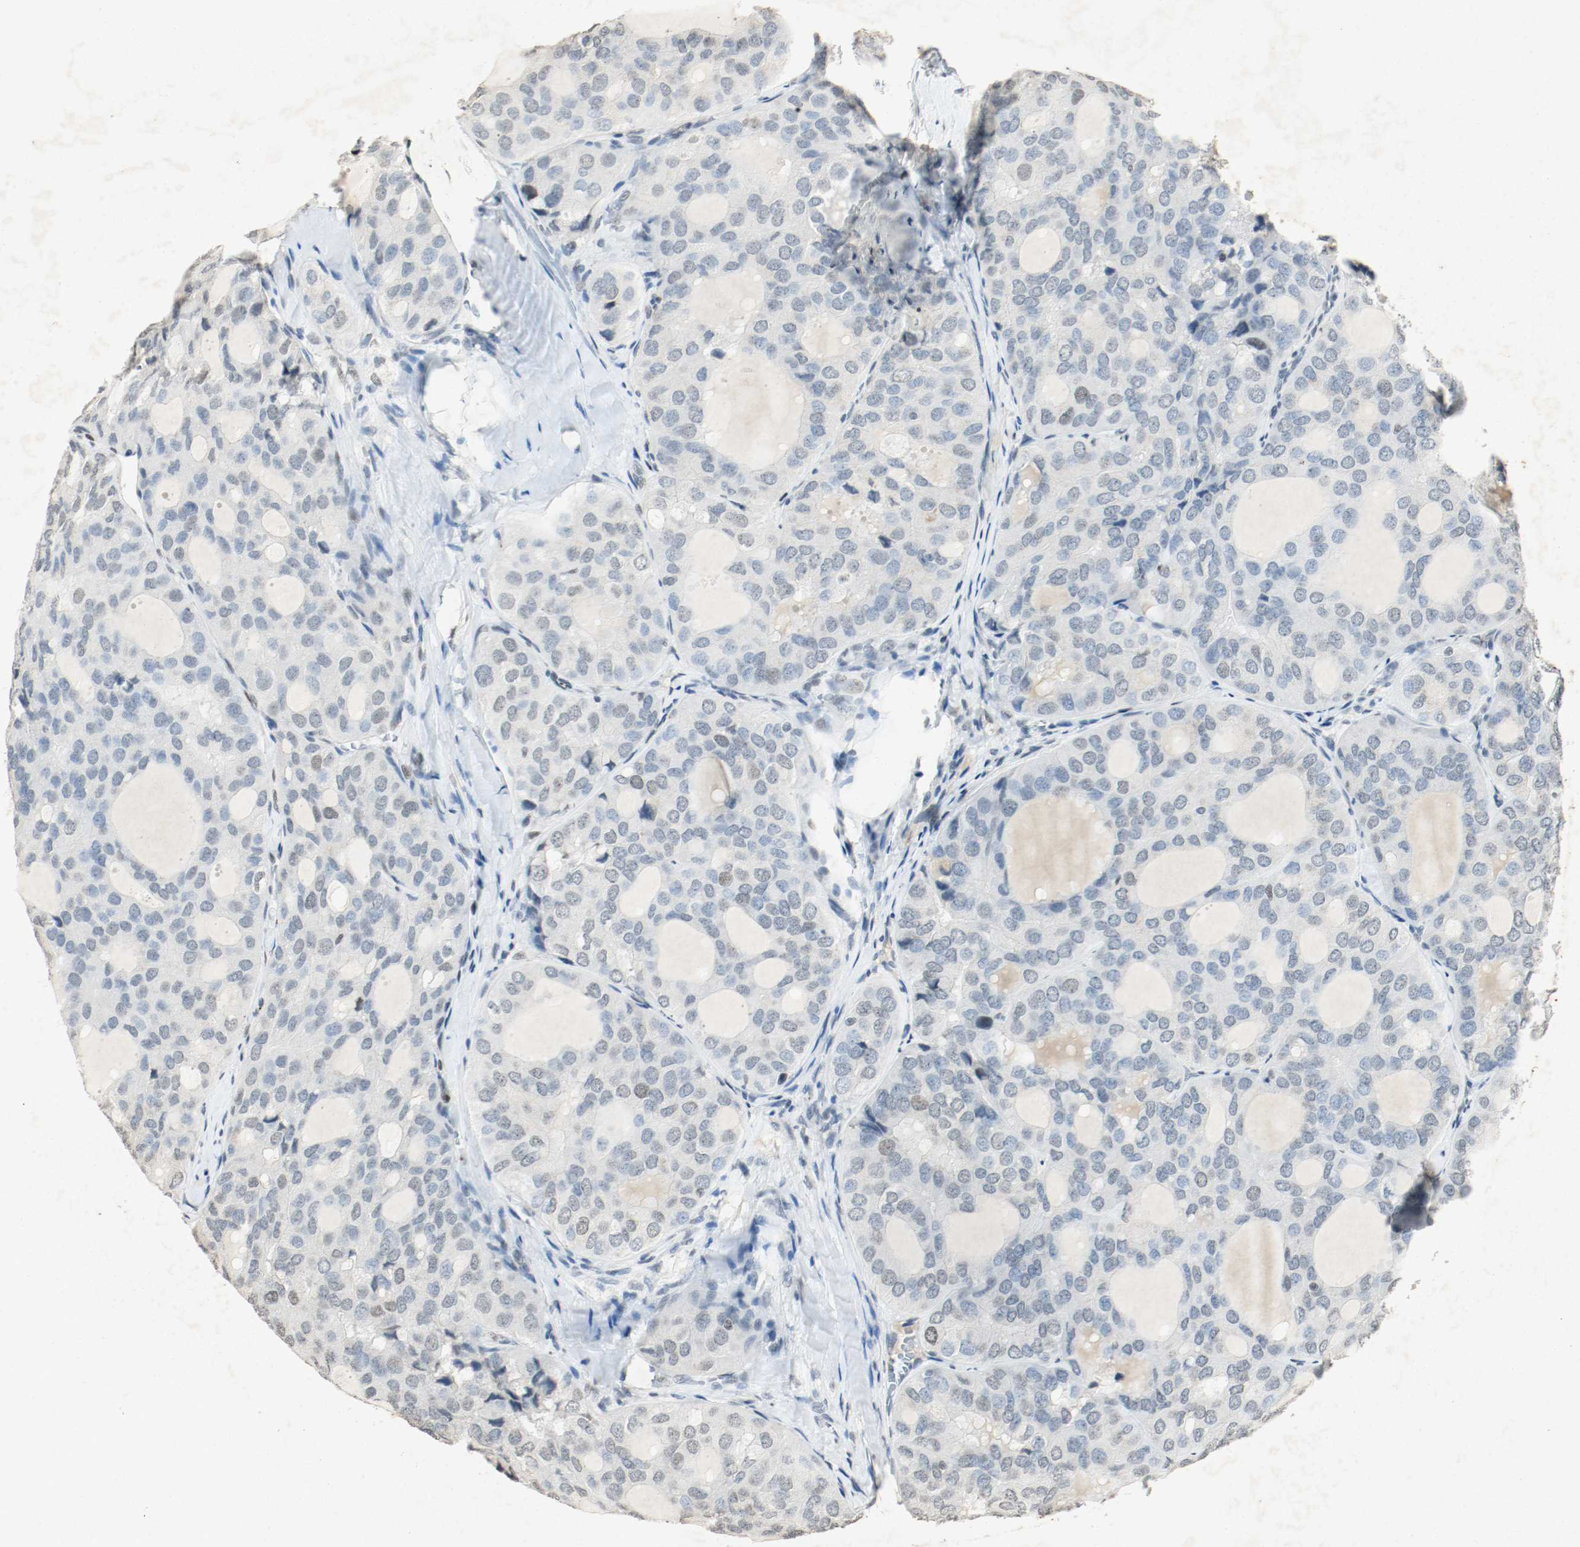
{"staining": {"intensity": "weak", "quantity": "<25%", "location": "nuclear"}, "tissue": "thyroid cancer", "cell_type": "Tumor cells", "image_type": "cancer", "snomed": [{"axis": "morphology", "description": "Follicular adenoma carcinoma, NOS"}, {"axis": "topography", "description": "Thyroid gland"}], "caption": "This photomicrograph is of thyroid cancer (follicular adenoma carcinoma) stained with immunohistochemistry (IHC) to label a protein in brown with the nuclei are counter-stained blue. There is no expression in tumor cells.", "gene": "DNMT1", "patient": {"sex": "male", "age": 75}}